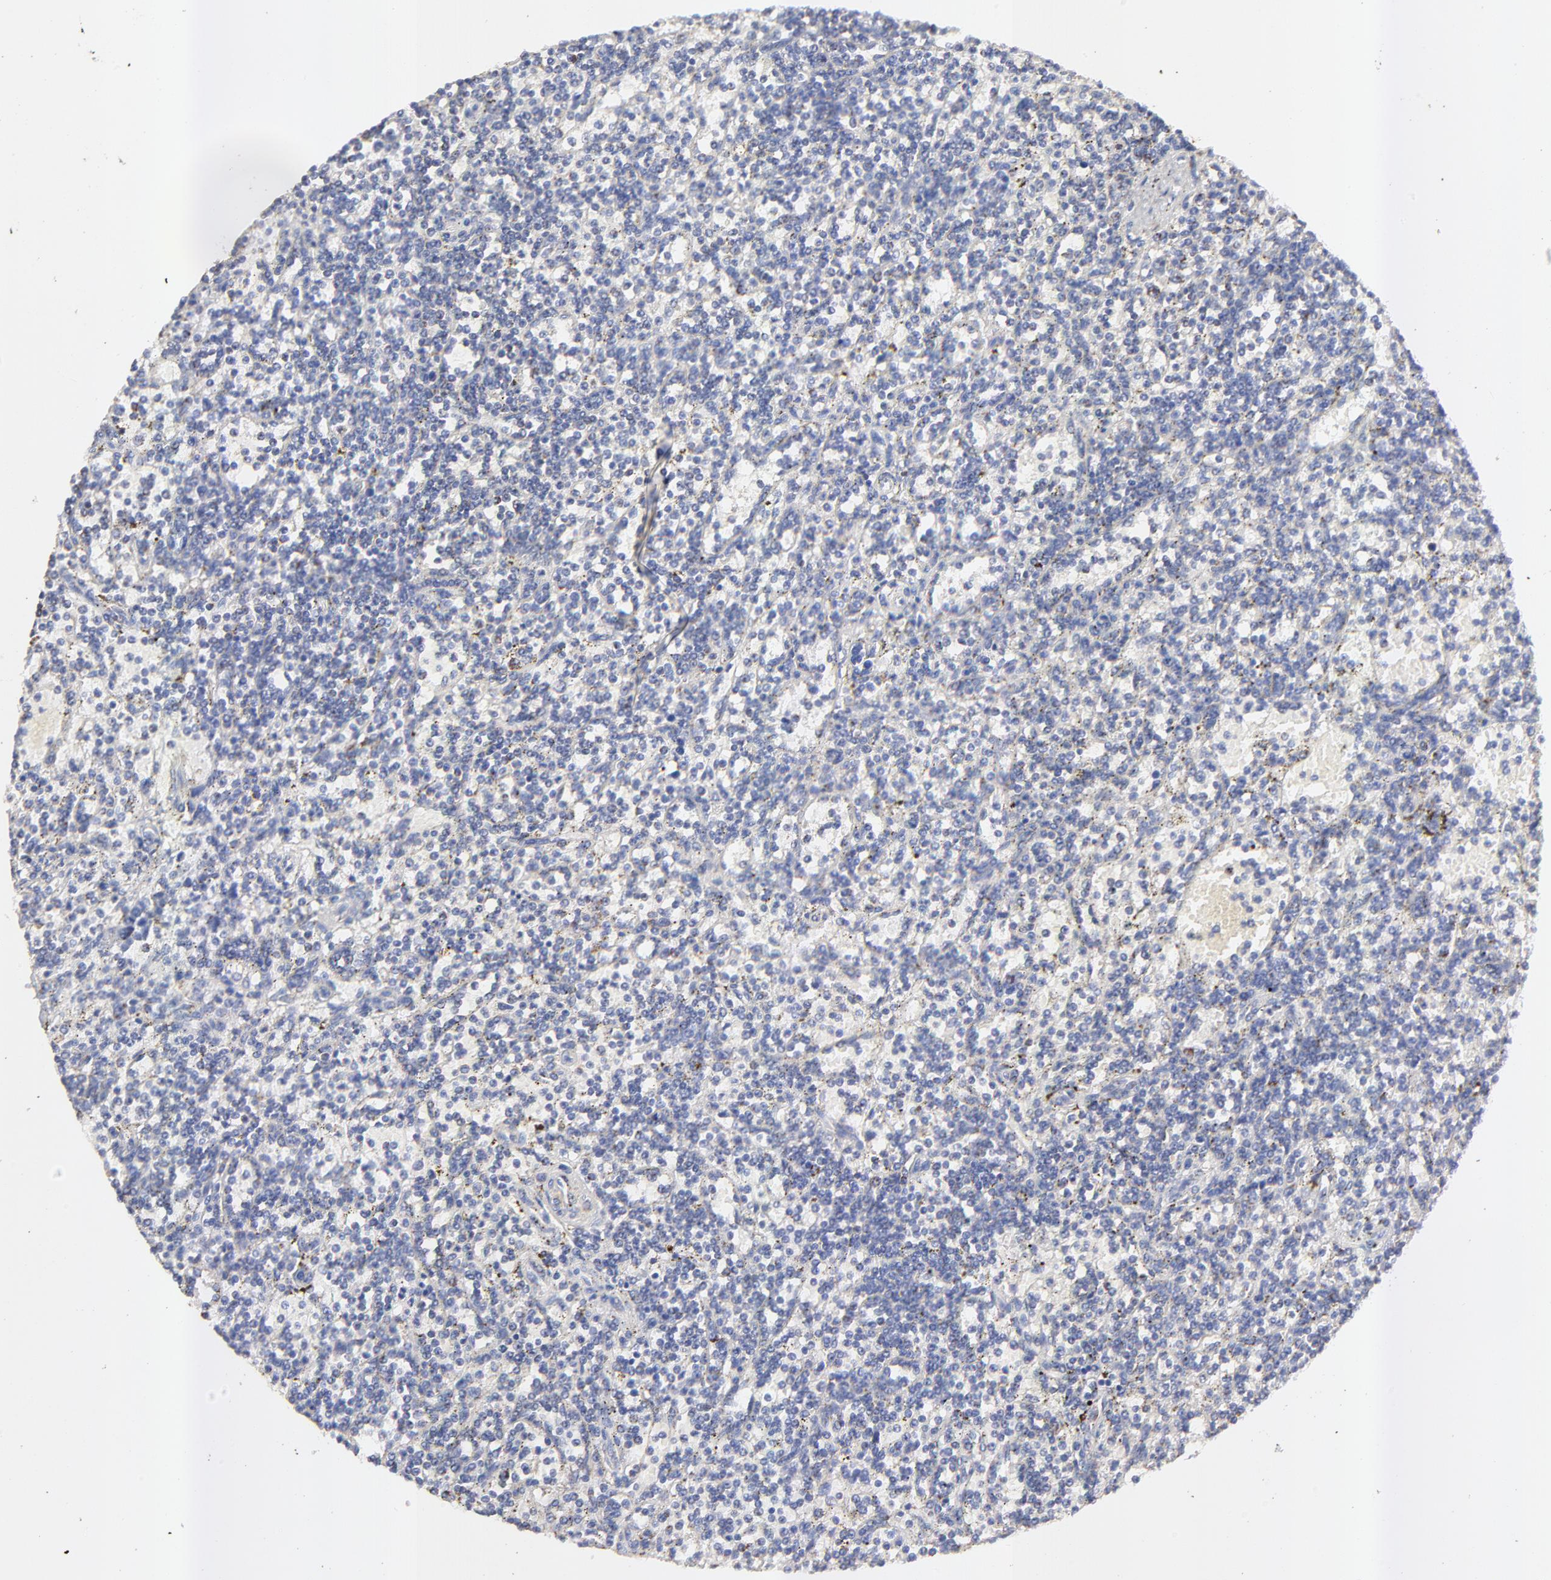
{"staining": {"intensity": "weak", "quantity": "<25%", "location": "cytoplasmic/membranous"}, "tissue": "lymphoma", "cell_type": "Tumor cells", "image_type": "cancer", "snomed": [{"axis": "morphology", "description": "Malignant lymphoma, non-Hodgkin's type, Low grade"}, {"axis": "topography", "description": "Spleen"}], "caption": "Low-grade malignant lymphoma, non-Hodgkin's type was stained to show a protein in brown. There is no significant positivity in tumor cells. Brightfield microscopy of immunohistochemistry (IHC) stained with DAB (3,3'-diaminobenzidine) (brown) and hematoxylin (blue), captured at high magnification.", "gene": "COX4I1", "patient": {"sex": "male", "age": 73}}